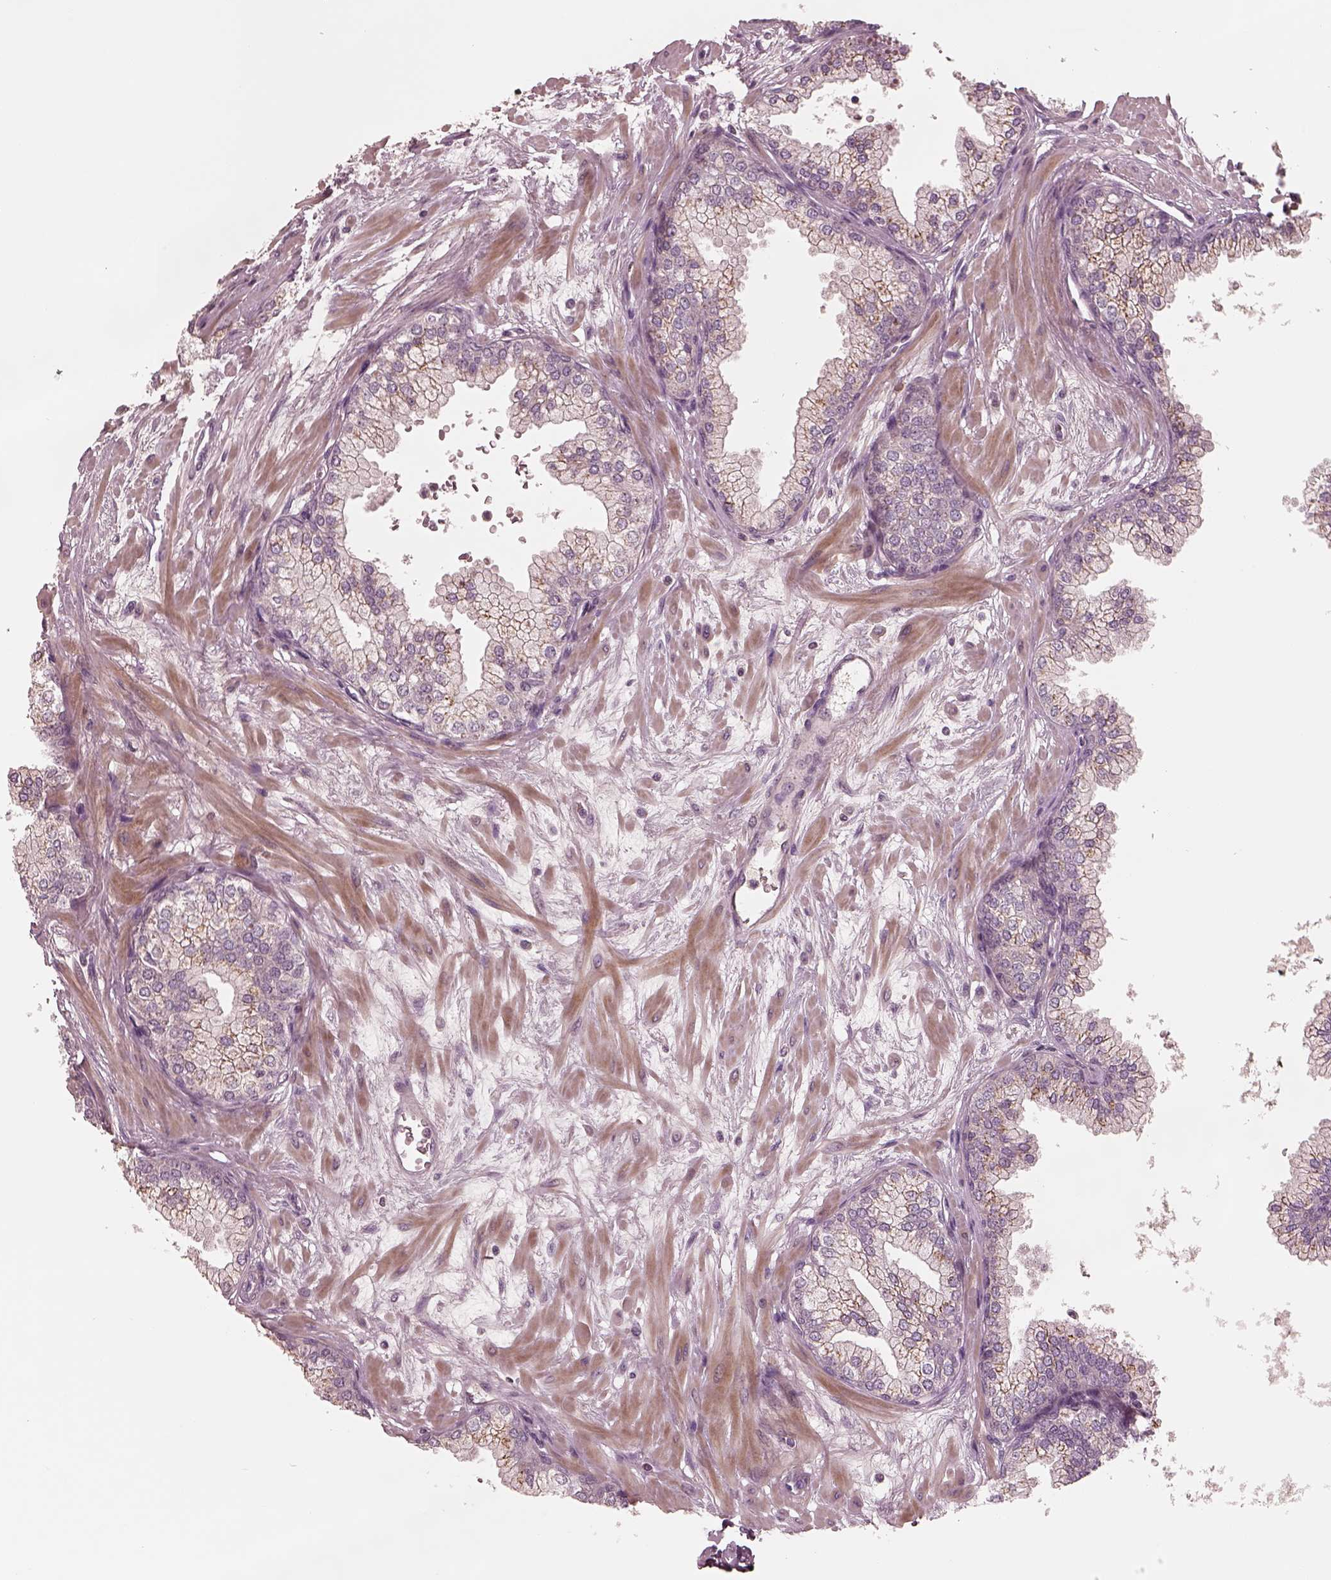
{"staining": {"intensity": "moderate", "quantity": ">75%", "location": "cytoplasmic/membranous"}, "tissue": "prostate", "cell_type": "Glandular cells", "image_type": "normal", "snomed": [{"axis": "morphology", "description": "Normal tissue, NOS"}, {"axis": "topography", "description": "Prostate"}, {"axis": "topography", "description": "Peripheral nerve tissue"}], "caption": "IHC histopathology image of benign human prostate stained for a protein (brown), which reveals medium levels of moderate cytoplasmic/membranous expression in about >75% of glandular cells.", "gene": "SDCBP2", "patient": {"sex": "male", "age": 61}}